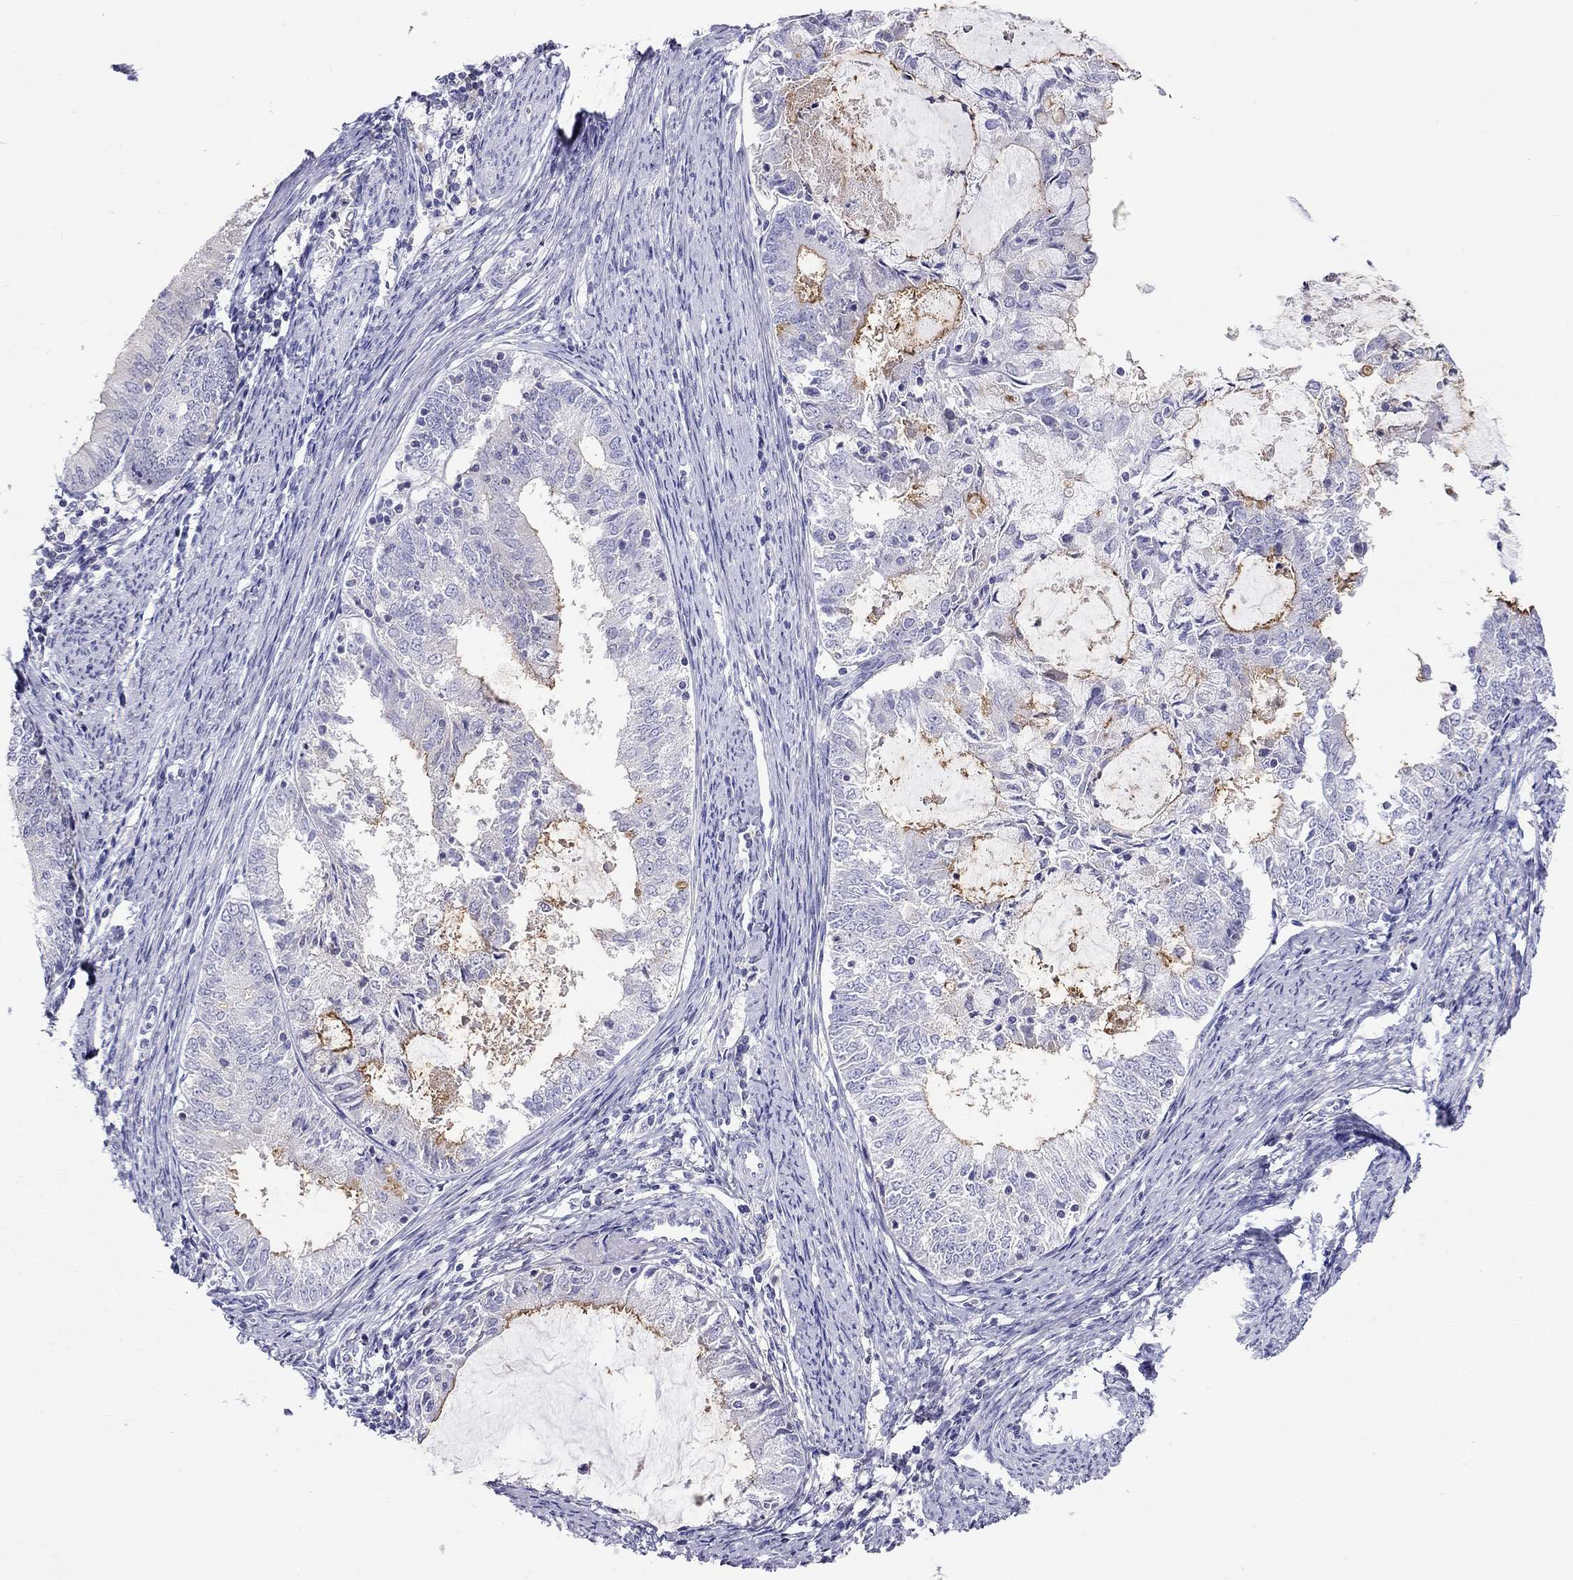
{"staining": {"intensity": "moderate", "quantity": "<25%", "location": "cytoplasmic/membranous"}, "tissue": "endometrial cancer", "cell_type": "Tumor cells", "image_type": "cancer", "snomed": [{"axis": "morphology", "description": "Adenocarcinoma, NOS"}, {"axis": "topography", "description": "Endometrium"}], "caption": "Tumor cells show moderate cytoplasmic/membranous expression in approximately <25% of cells in endometrial cancer (adenocarcinoma).", "gene": "SLC46A2", "patient": {"sex": "female", "age": 57}}